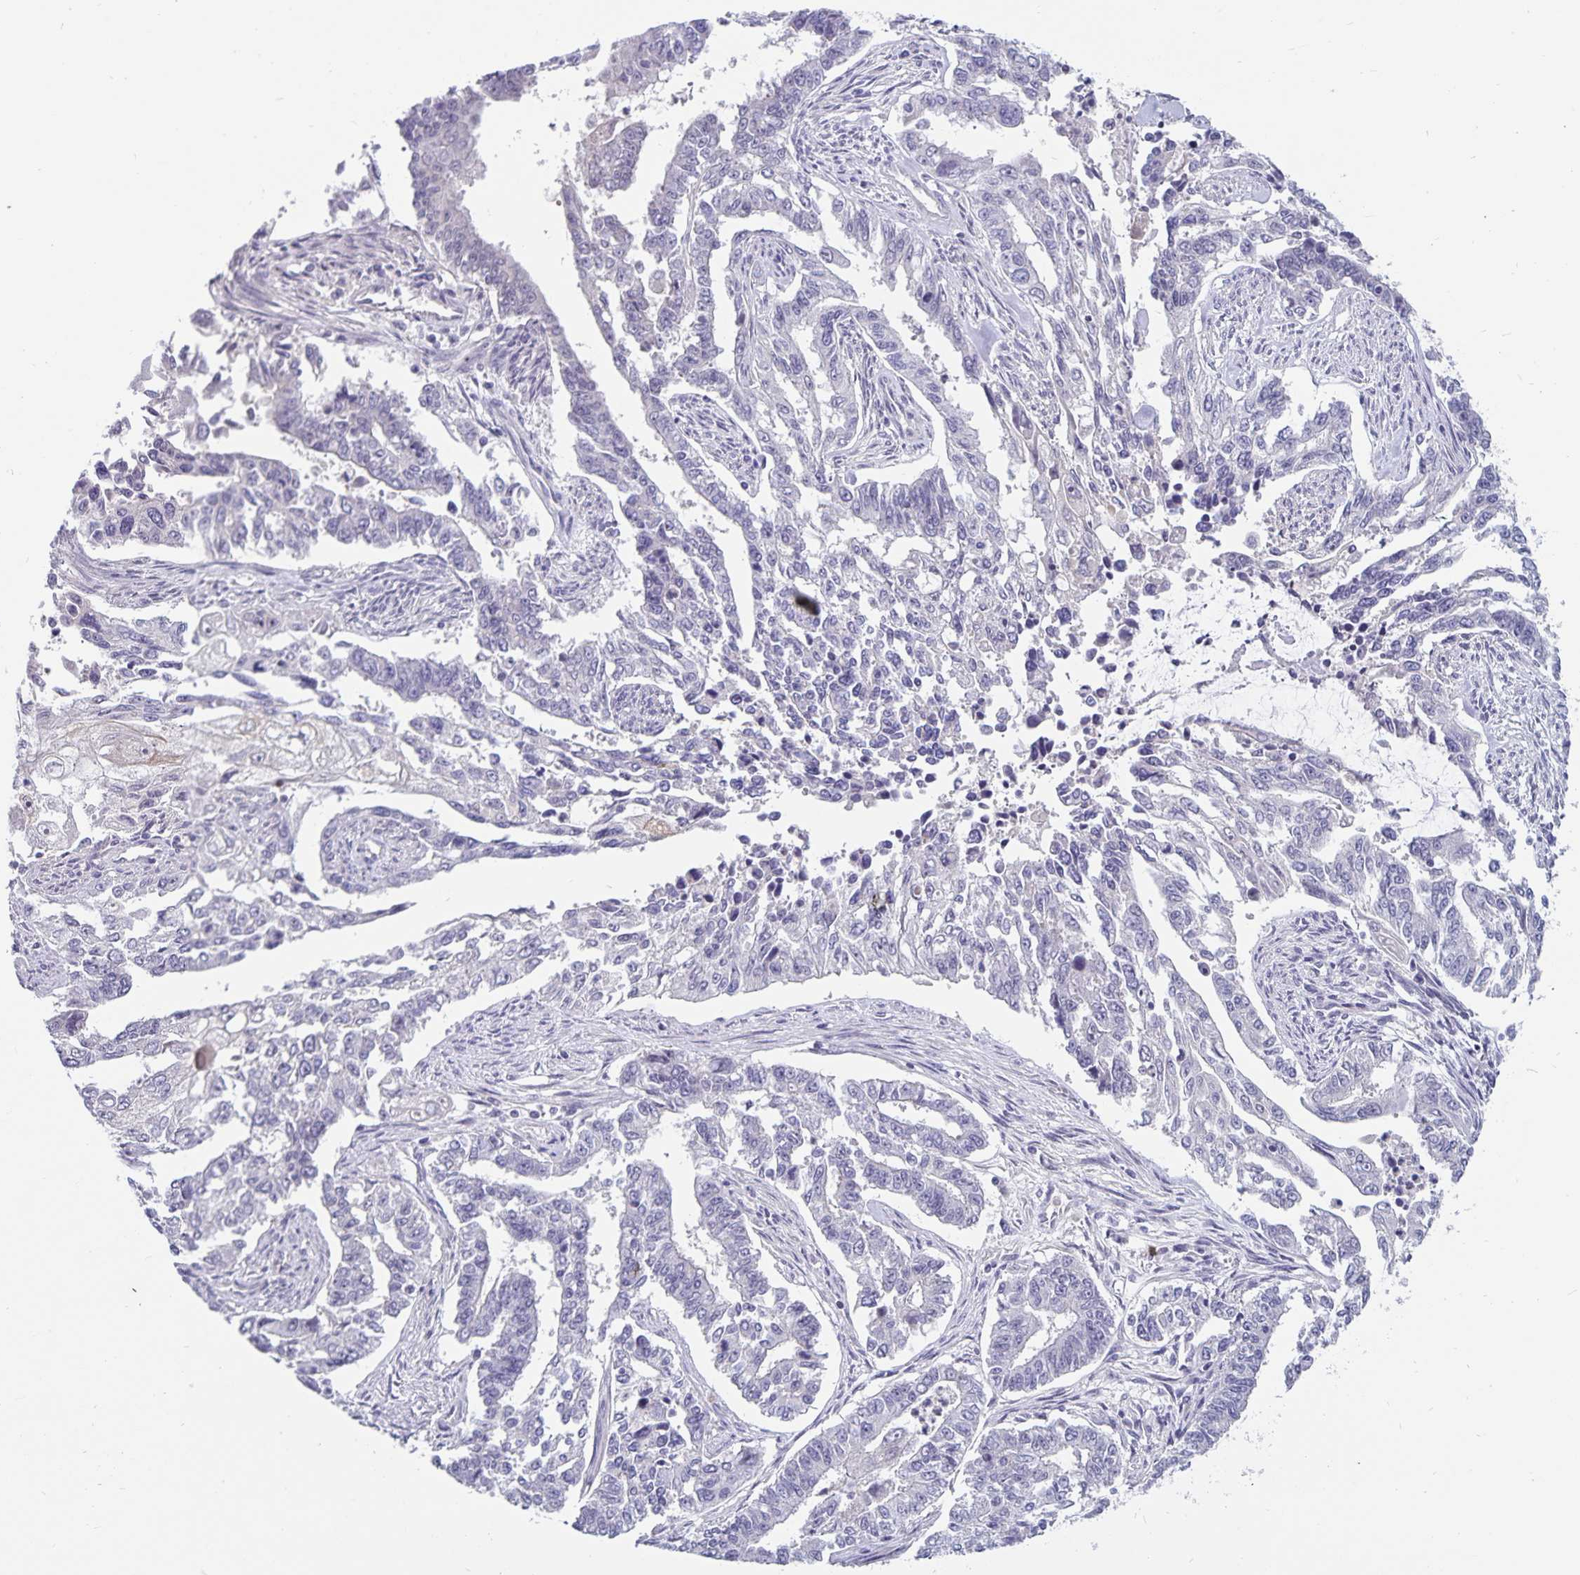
{"staining": {"intensity": "negative", "quantity": "none", "location": "none"}, "tissue": "endometrial cancer", "cell_type": "Tumor cells", "image_type": "cancer", "snomed": [{"axis": "morphology", "description": "Adenocarcinoma, NOS"}, {"axis": "topography", "description": "Uterus"}], "caption": "DAB immunohistochemical staining of human endometrial cancer displays no significant positivity in tumor cells. (DAB IHC, high magnification).", "gene": "CDKN2B", "patient": {"sex": "female", "age": 59}}